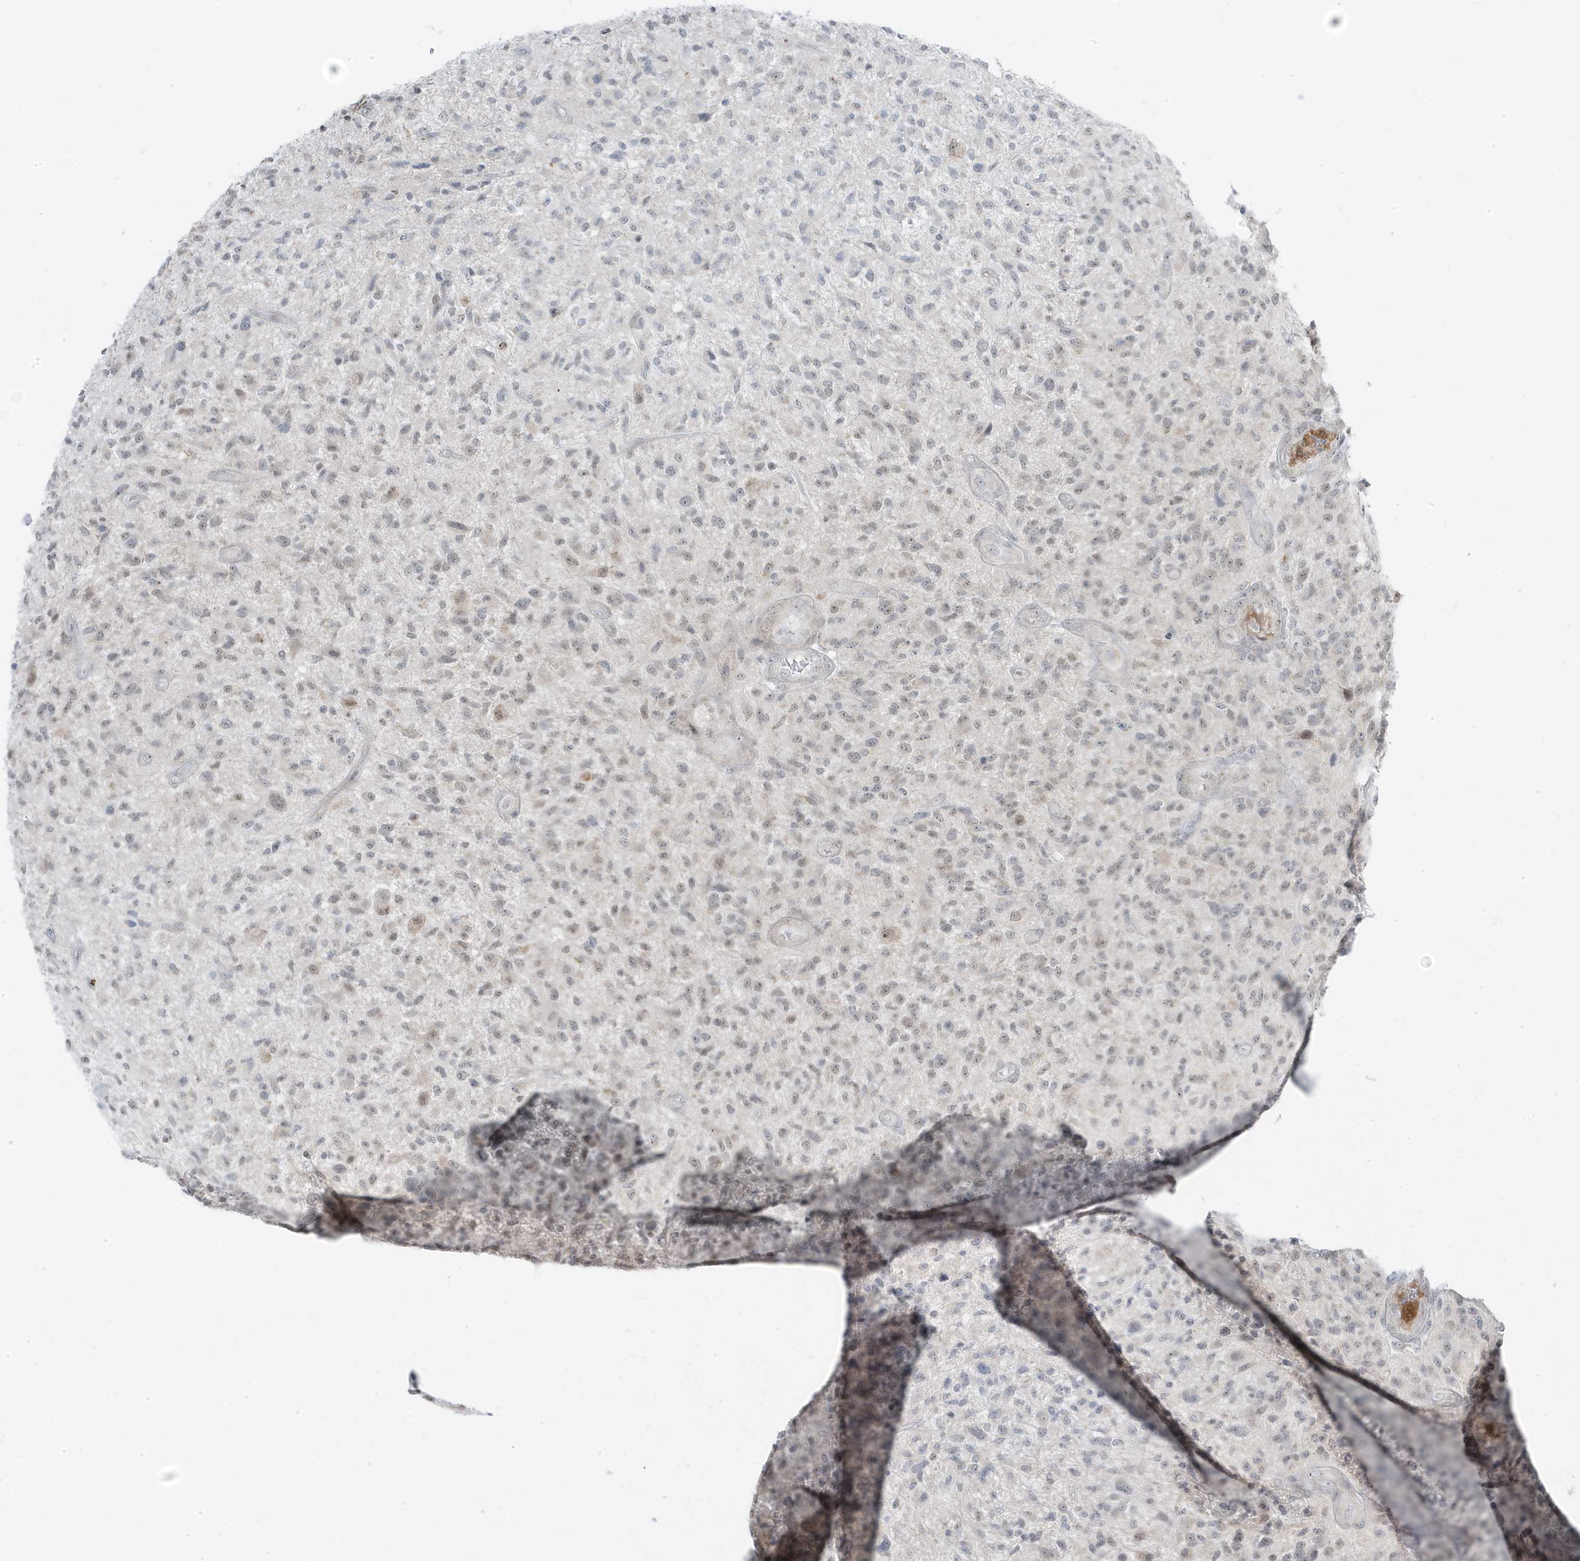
{"staining": {"intensity": "weak", "quantity": "25%-75%", "location": "nuclear"}, "tissue": "glioma", "cell_type": "Tumor cells", "image_type": "cancer", "snomed": [{"axis": "morphology", "description": "Glioma, malignant, High grade"}, {"axis": "topography", "description": "Brain"}], "caption": "Immunohistochemistry (IHC) of human malignant glioma (high-grade) exhibits low levels of weak nuclear staining in approximately 25%-75% of tumor cells. The protein of interest is stained brown, and the nuclei are stained in blue (DAB IHC with brightfield microscopy, high magnification).", "gene": "TSEN15", "patient": {"sex": "male", "age": 47}}